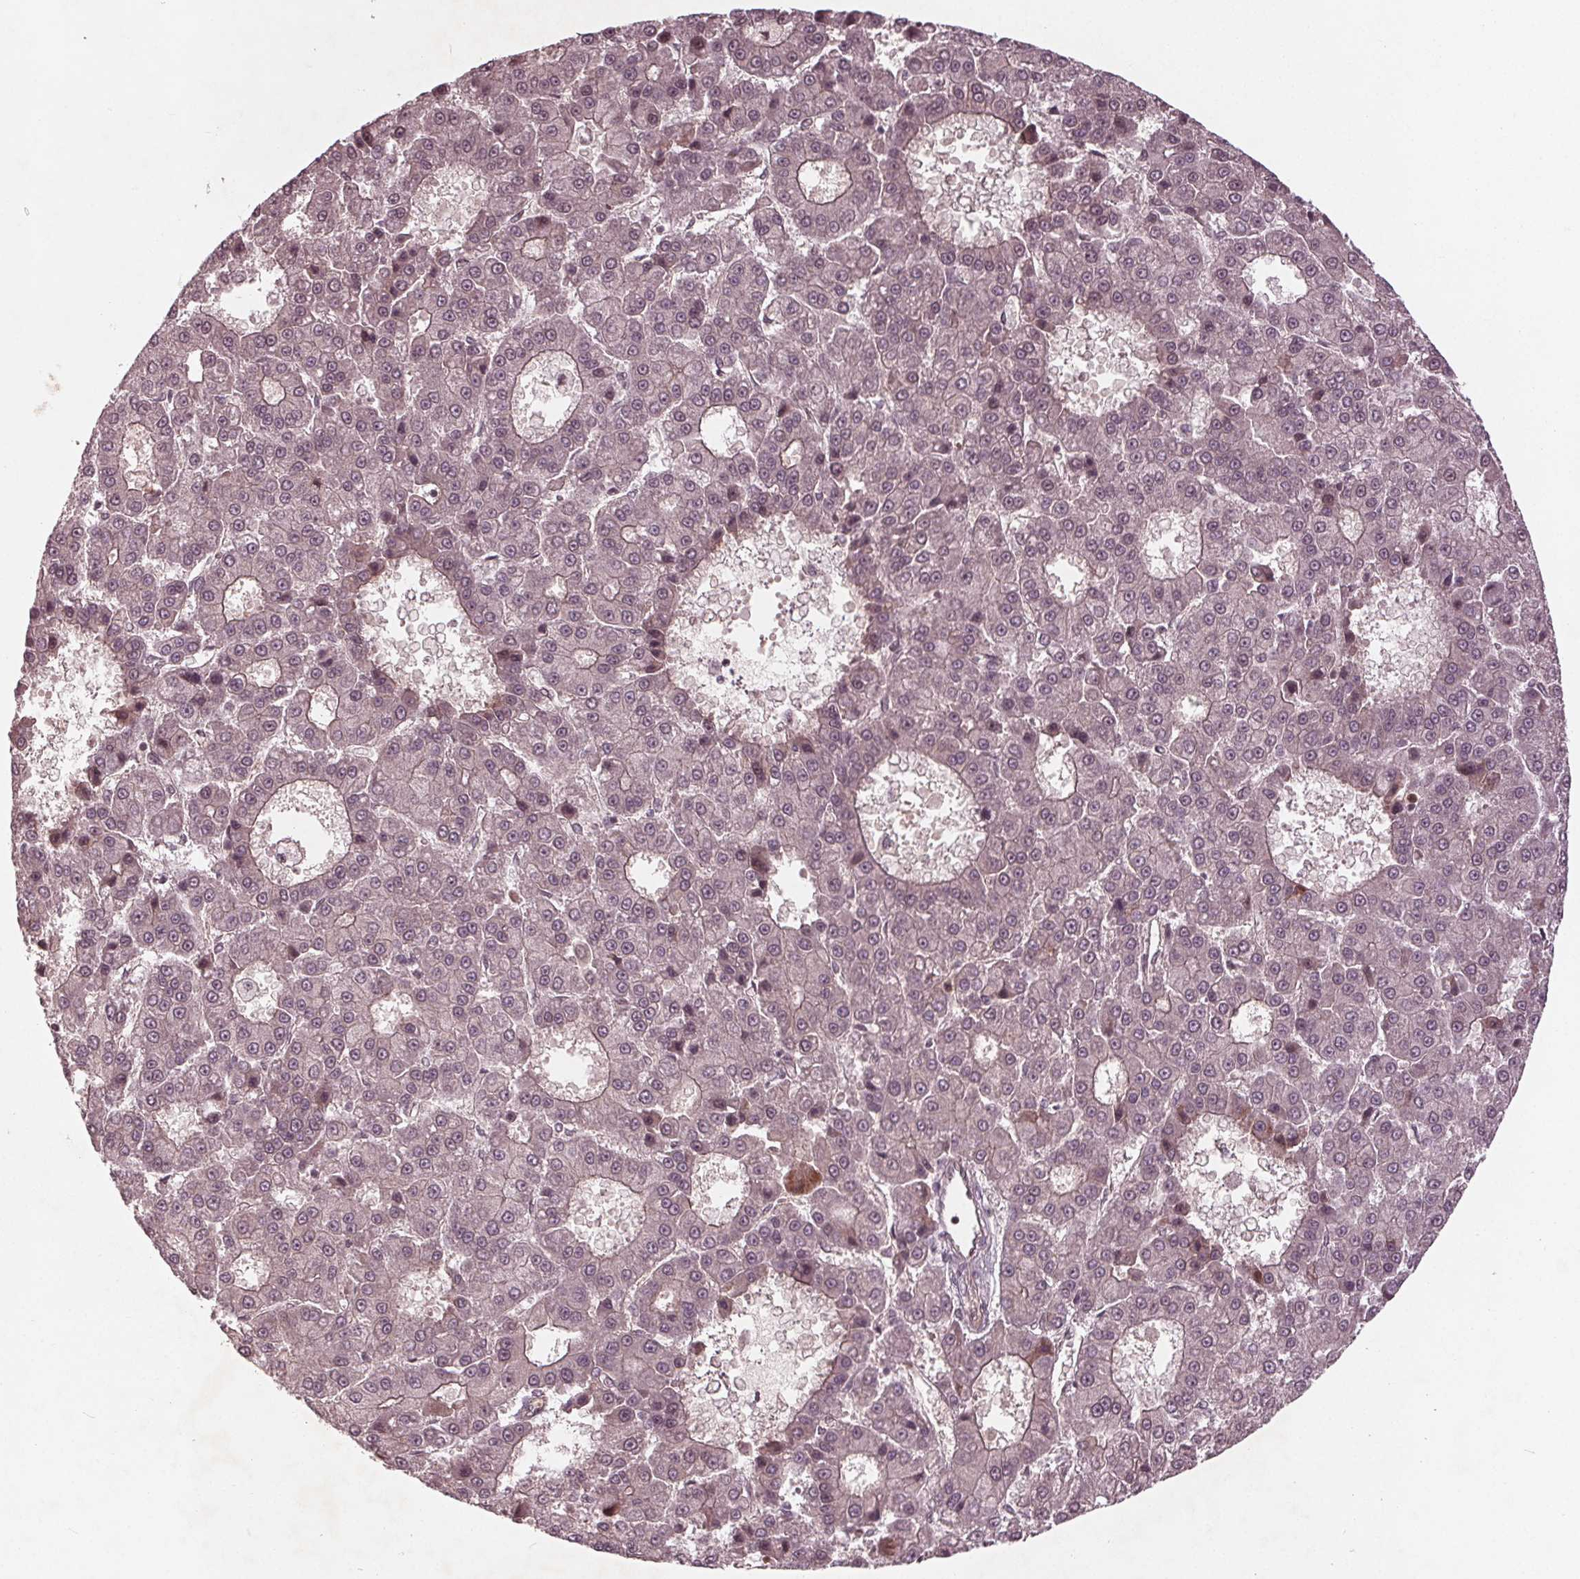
{"staining": {"intensity": "negative", "quantity": "none", "location": "none"}, "tissue": "liver cancer", "cell_type": "Tumor cells", "image_type": "cancer", "snomed": [{"axis": "morphology", "description": "Carcinoma, Hepatocellular, NOS"}, {"axis": "topography", "description": "Liver"}], "caption": "A high-resolution image shows IHC staining of hepatocellular carcinoma (liver), which displays no significant positivity in tumor cells. (DAB (3,3'-diaminobenzidine) immunohistochemistry, high magnification).", "gene": "BTBD1", "patient": {"sex": "male", "age": 70}}